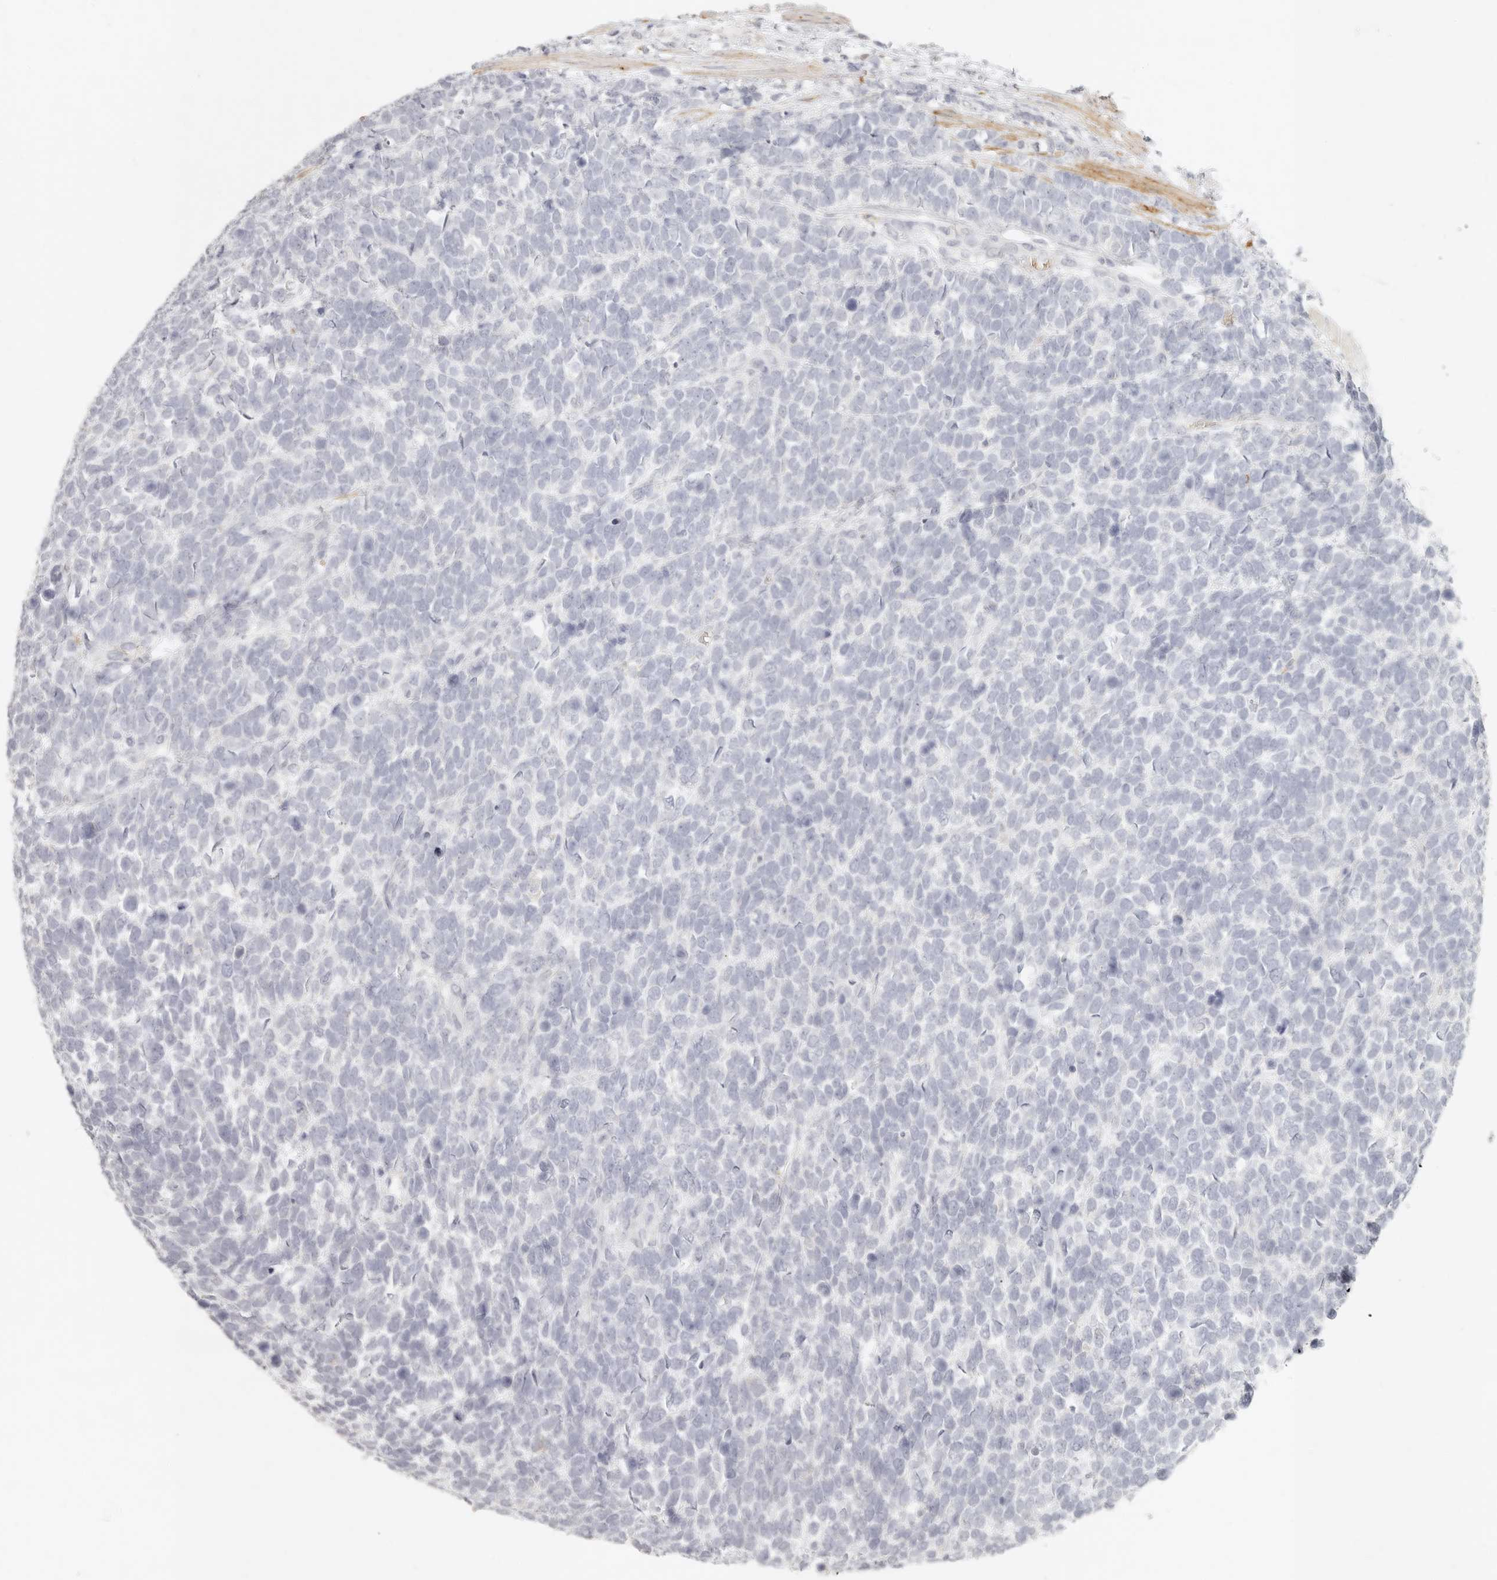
{"staining": {"intensity": "negative", "quantity": "none", "location": "none"}, "tissue": "urothelial cancer", "cell_type": "Tumor cells", "image_type": "cancer", "snomed": [{"axis": "morphology", "description": "Urothelial carcinoma, High grade"}, {"axis": "topography", "description": "Urinary bladder"}], "caption": "This is a histopathology image of immunohistochemistry staining of high-grade urothelial carcinoma, which shows no expression in tumor cells.", "gene": "NIBAN1", "patient": {"sex": "female", "age": 82}}